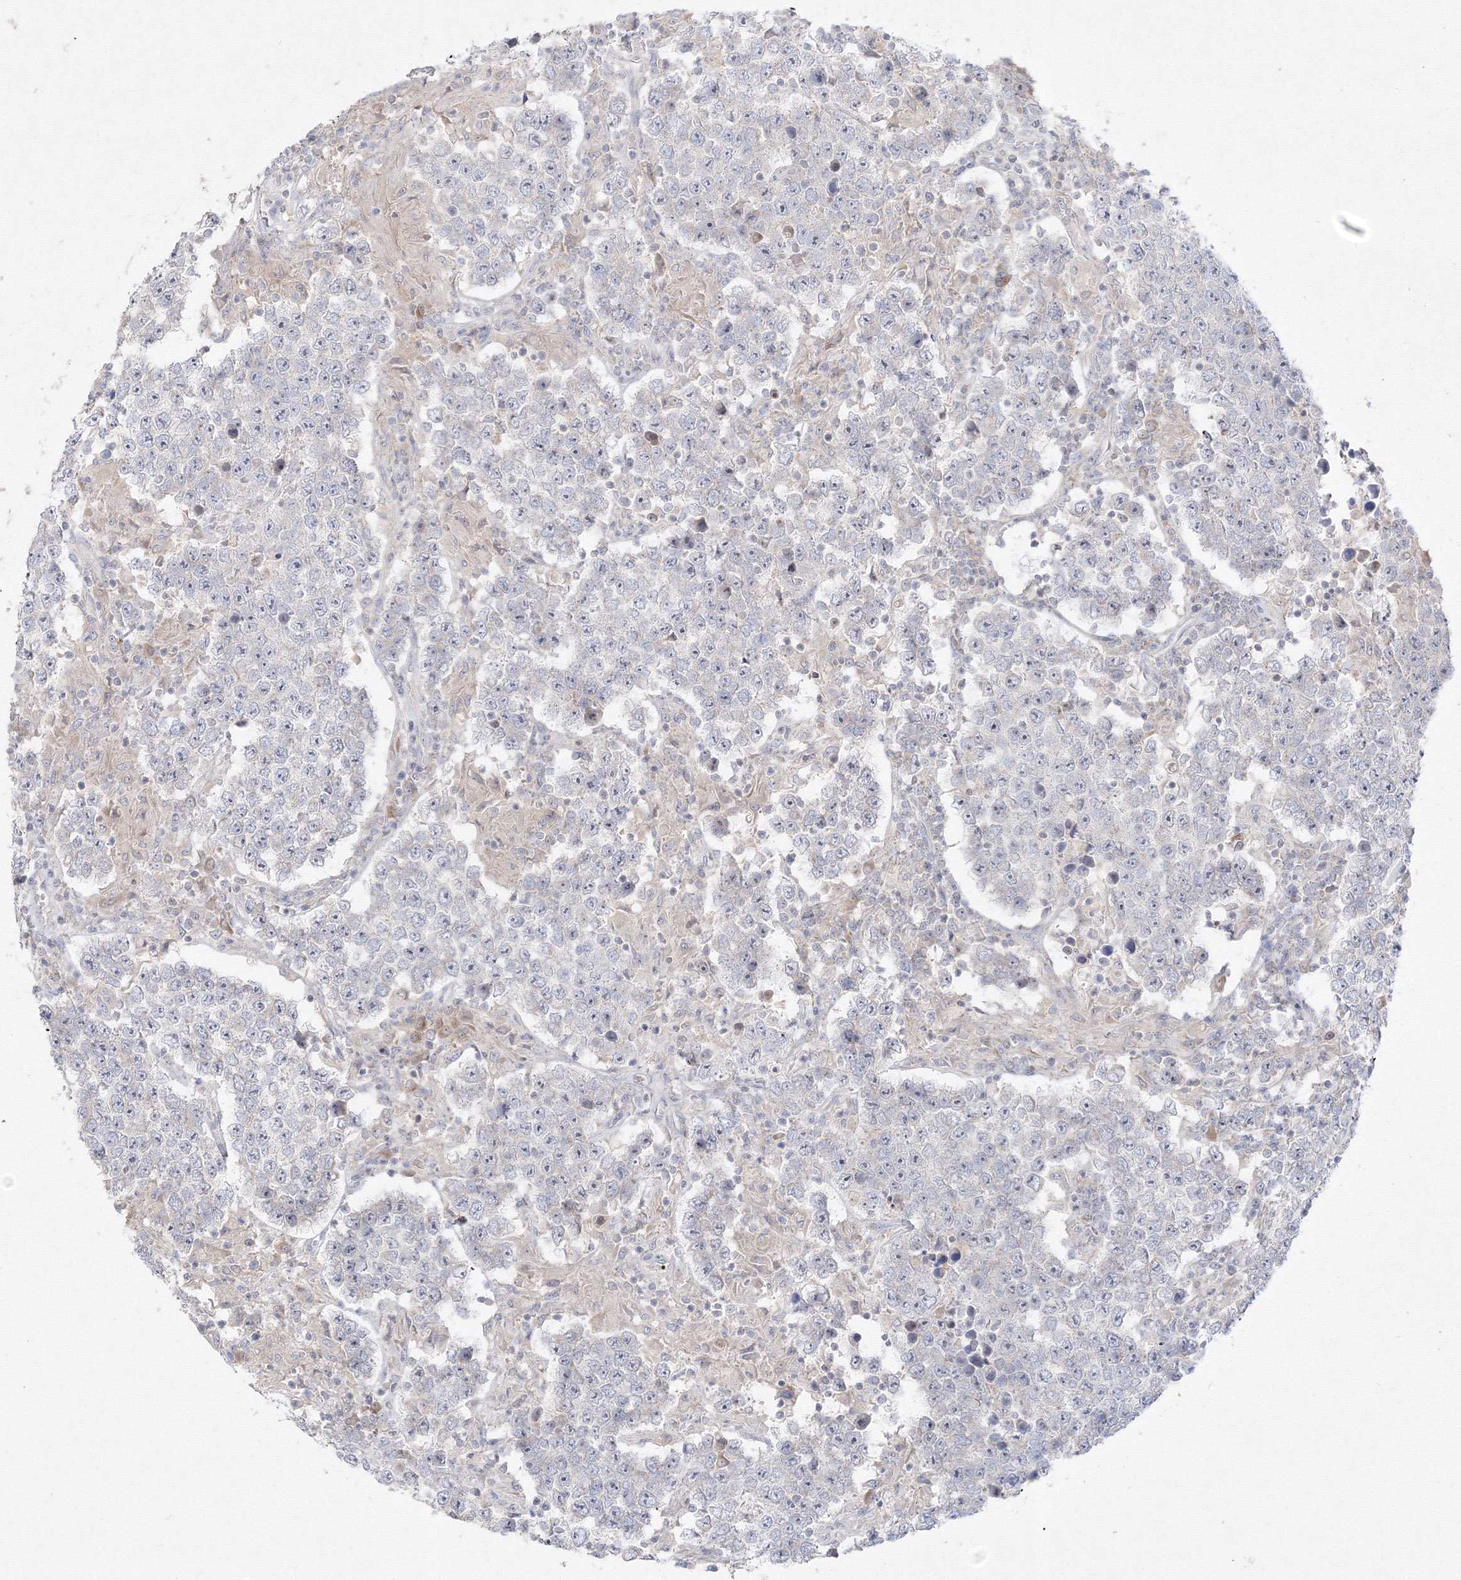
{"staining": {"intensity": "negative", "quantity": "none", "location": "none"}, "tissue": "testis cancer", "cell_type": "Tumor cells", "image_type": "cancer", "snomed": [{"axis": "morphology", "description": "Normal tissue, NOS"}, {"axis": "morphology", "description": "Urothelial carcinoma, High grade"}, {"axis": "morphology", "description": "Seminoma, NOS"}, {"axis": "morphology", "description": "Carcinoma, Embryonal, NOS"}, {"axis": "topography", "description": "Urinary bladder"}, {"axis": "topography", "description": "Testis"}], "caption": "Tumor cells show no significant expression in testis seminoma. Brightfield microscopy of immunohistochemistry (IHC) stained with DAB (brown) and hematoxylin (blue), captured at high magnification.", "gene": "FBXL8", "patient": {"sex": "male", "age": 41}}